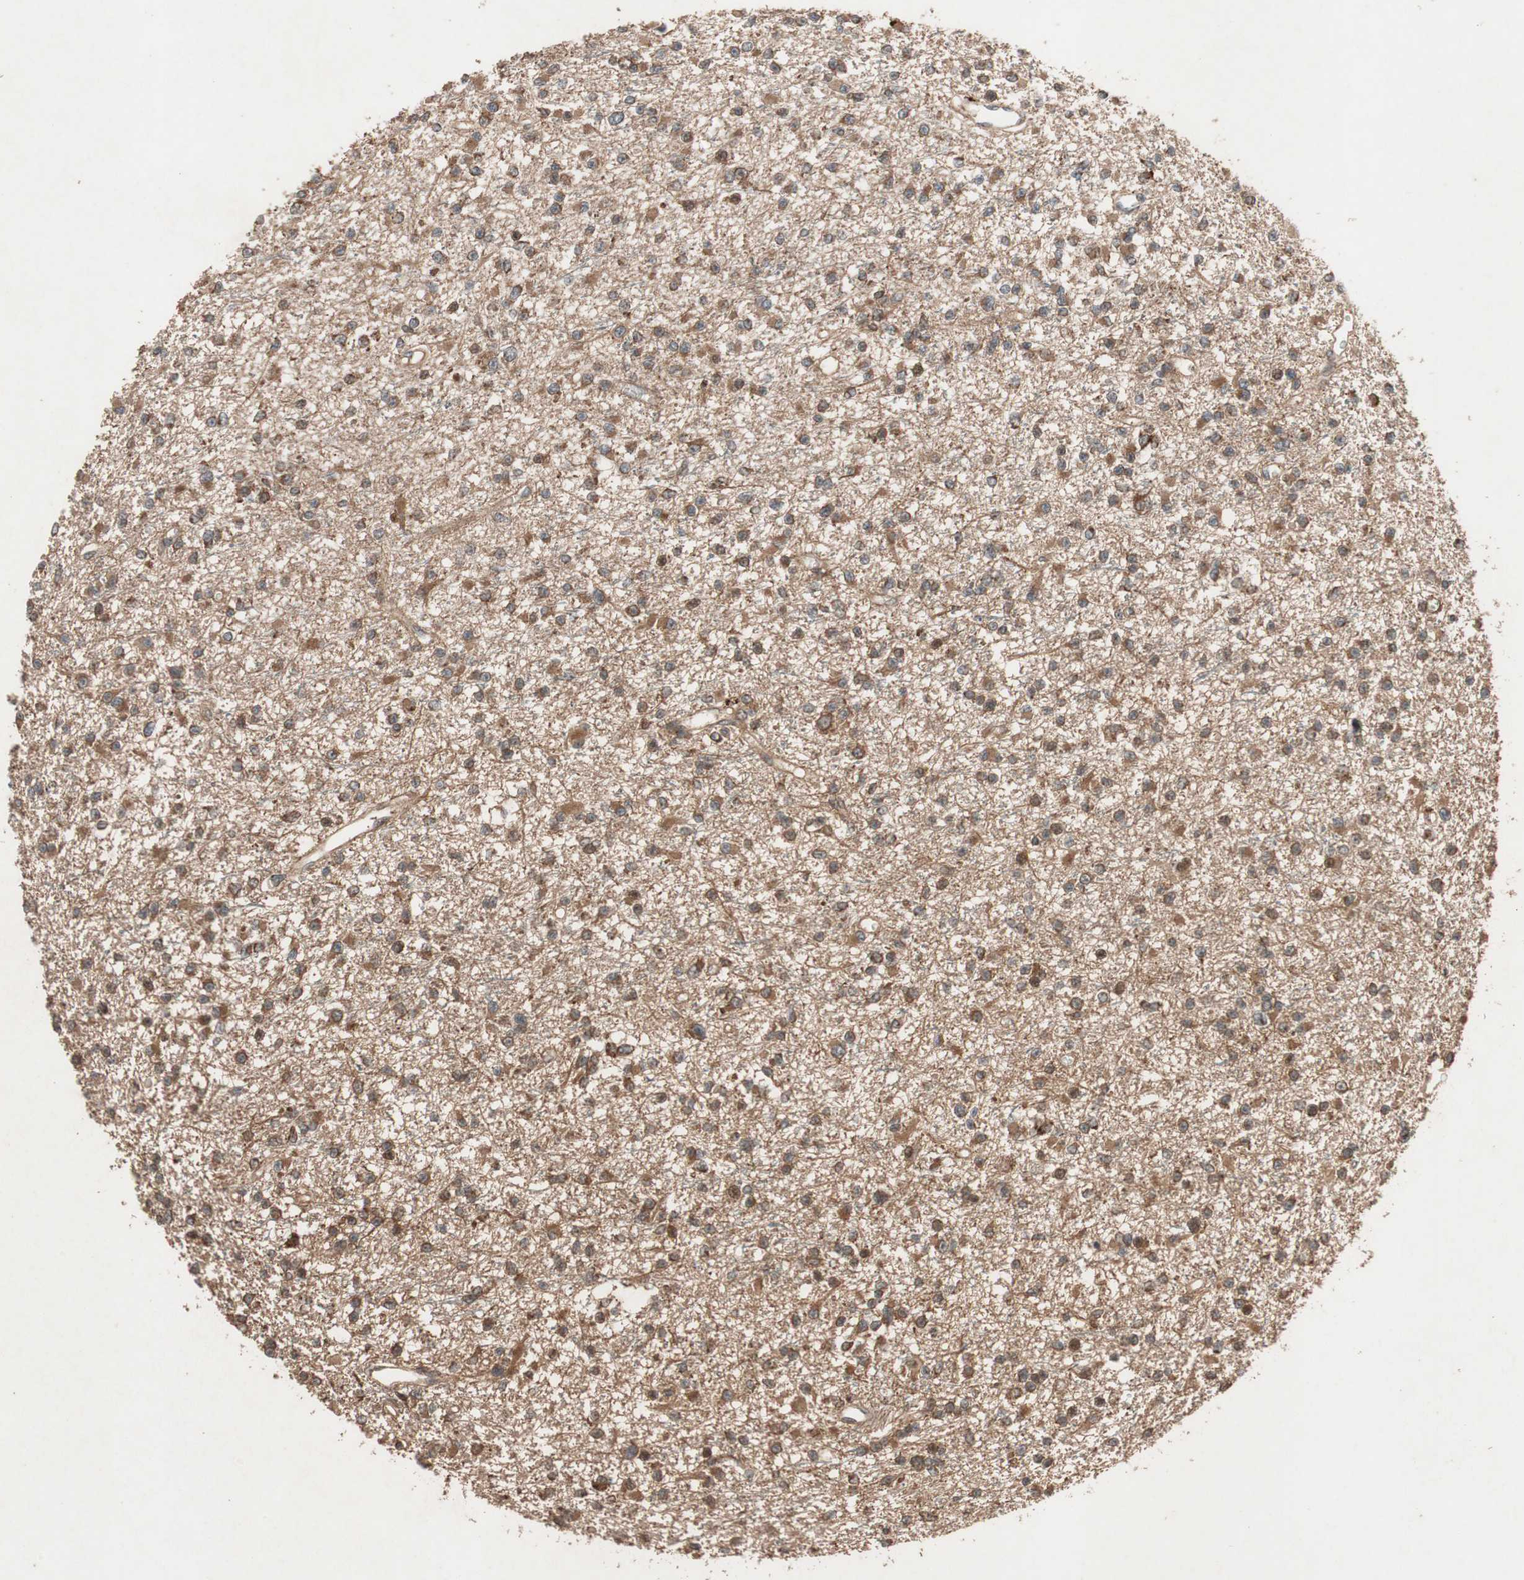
{"staining": {"intensity": "moderate", "quantity": ">75%", "location": "cytoplasmic/membranous"}, "tissue": "glioma", "cell_type": "Tumor cells", "image_type": "cancer", "snomed": [{"axis": "morphology", "description": "Glioma, malignant, Low grade"}, {"axis": "topography", "description": "Brain"}], "caption": "Moderate cytoplasmic/membranous staining is present in about >75% of tumor cells in glioma.", "gene": "RAB1A", "patient": {"sex": "female", "age": 22}}